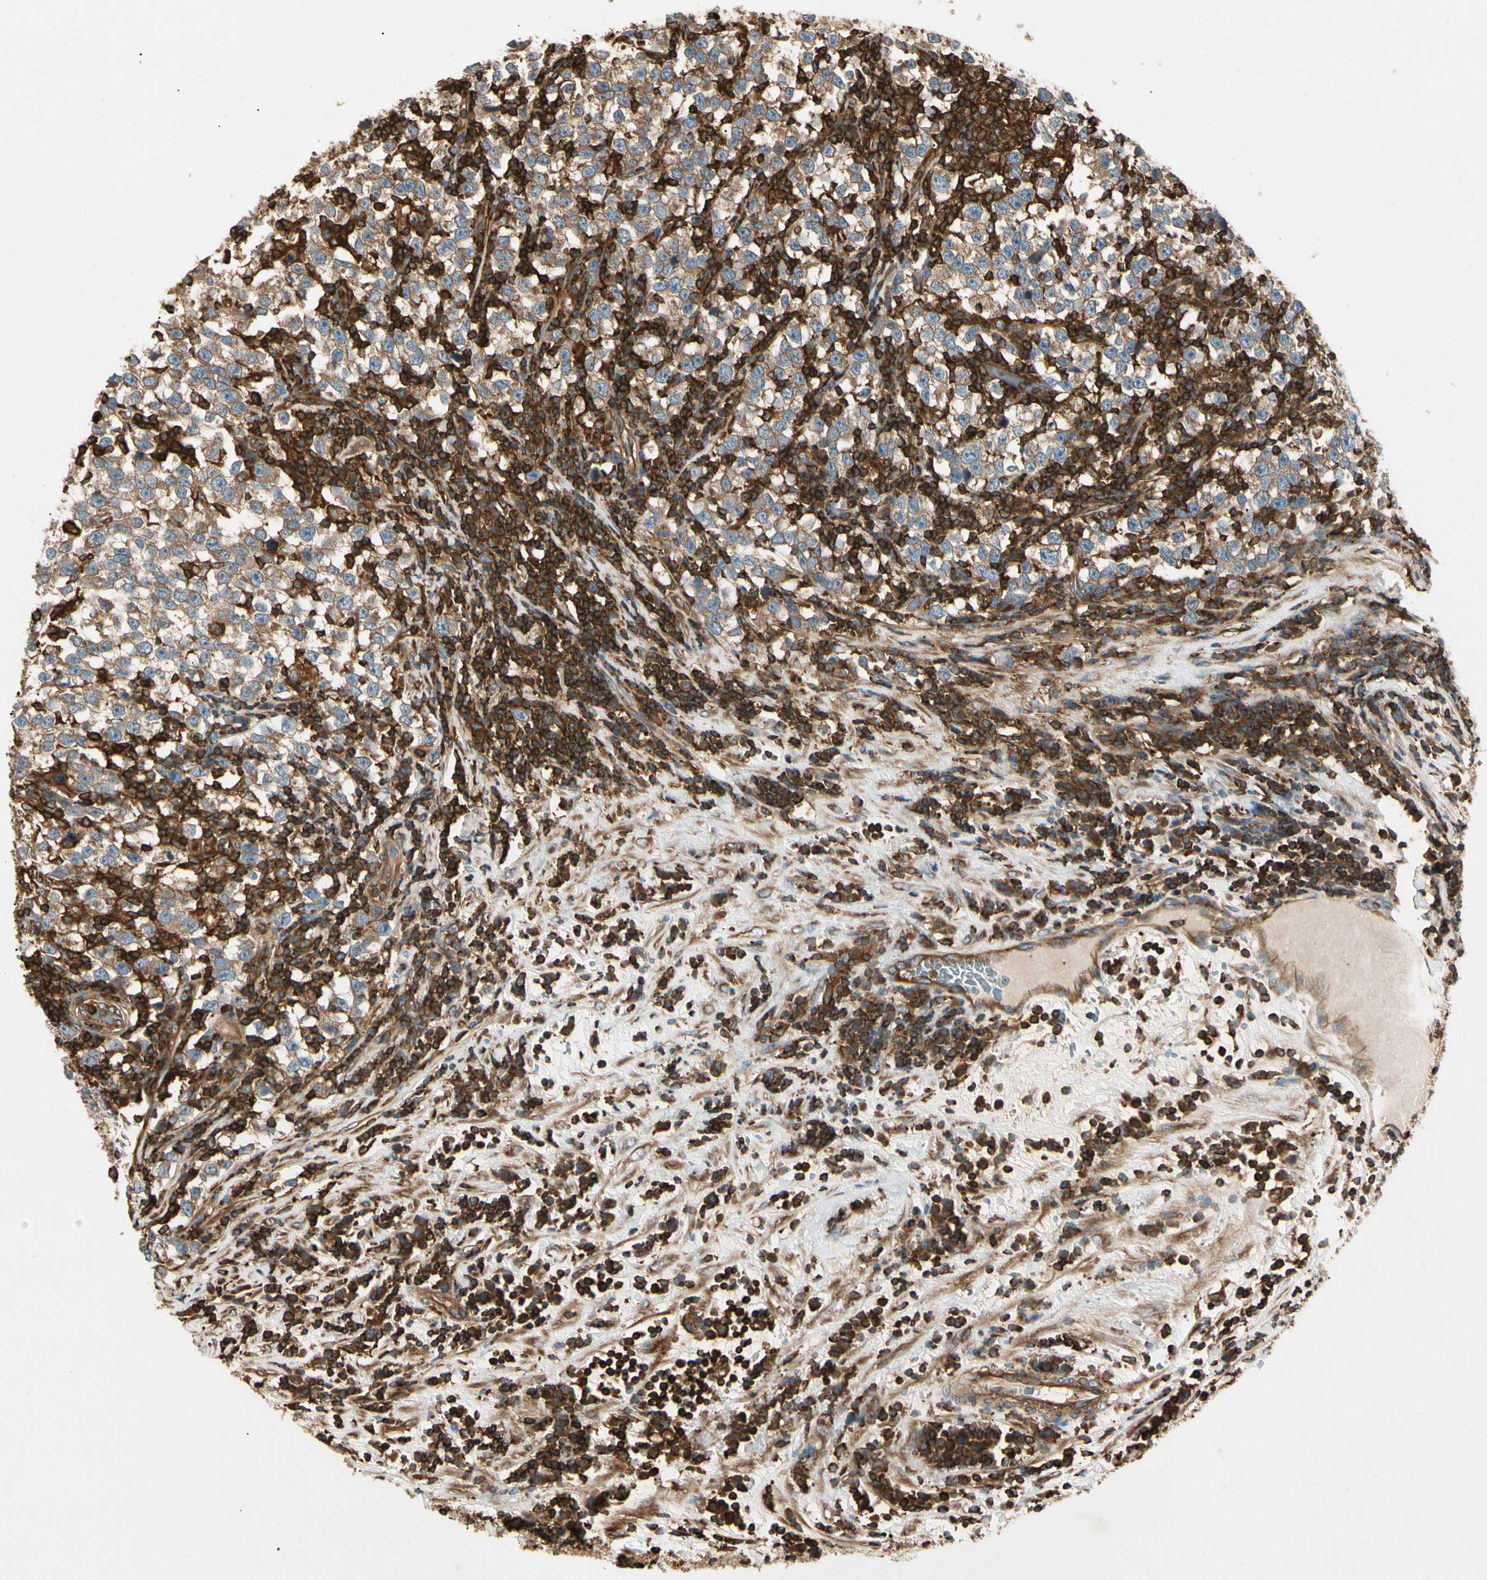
{"staining": {"intensity": "moderate", "quantity": ">75%", "location": "cytoplasmic/membranous"}, "tissue": "testis cancer", "cell_type": "Tumor cells", "image_type": "cancer", "snomed": [{"axis": "morphology", "description": "Seminoma, NOS"}, {"axis": "topography", "description": "Testis"}], "caption": "Tumor cells demonstrate medium levels of moderate cytoplasmic/membranous positivity in approximately >75% of cells in human seminoma (testis).", "gene": "ARPC2", "patient": {"sex": "male", "age": 43}}